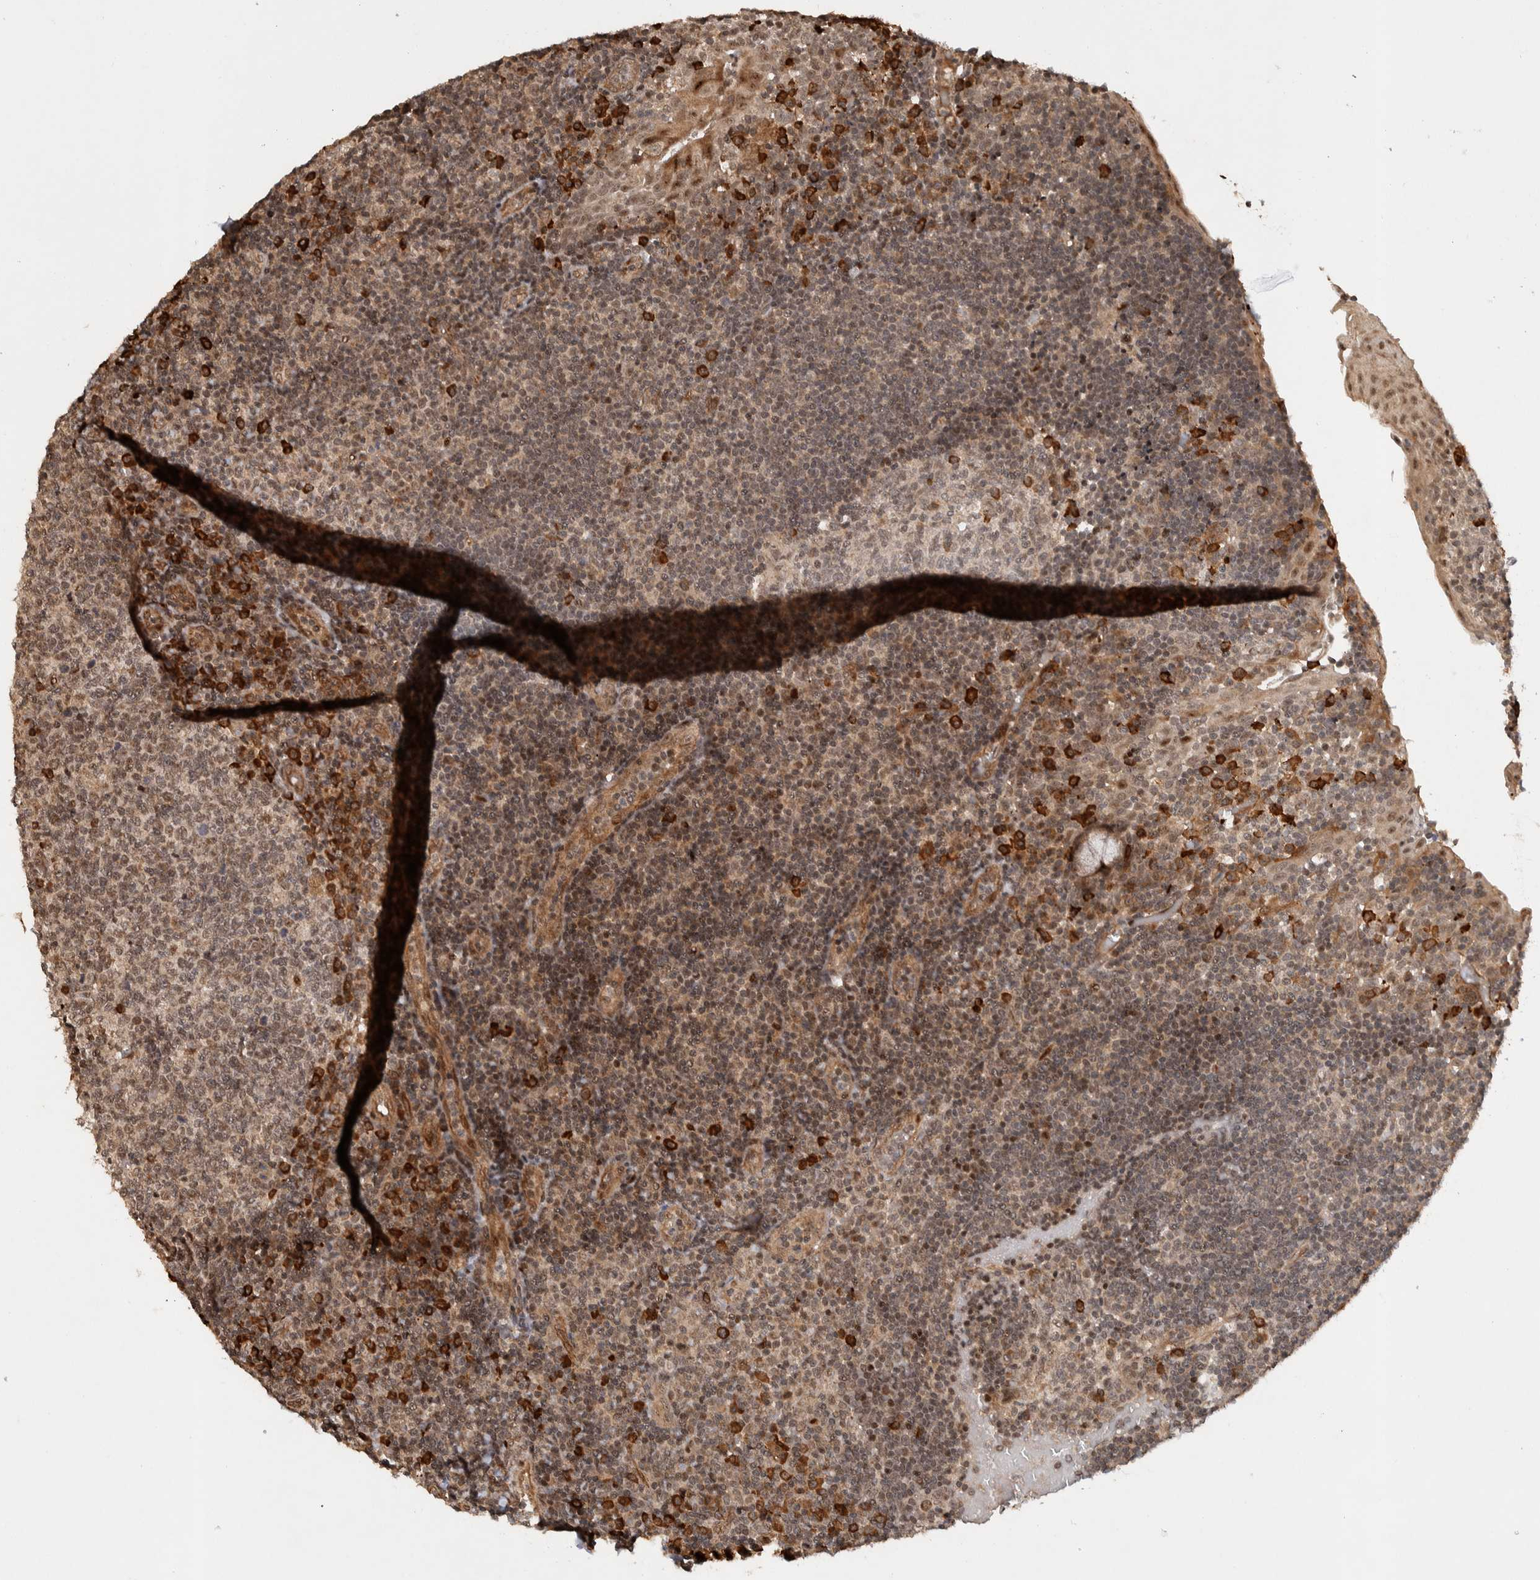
{"staining": {"intensity": "moderate", "quantity": ">75%", "location": "cytoplasmic/membranous,nuclear"}, "tissue": "tonsil", "cell_type": "Germinal center cells", "image_type": "normal", "snomed": [{"axis": "morphology", "description": "Normal tissue, NOS"}, {"axis": "topography", "description": "Tonsil"}], "caption": "Tonsil stained with DAB (3,3'-diaminobenzidine) immunohistochemistry displays medium levels of moderate cytoplasmic/membranous,nuclear expression in about >75% of germinal center cells. (Brightfield microscopy of DAB IHC at high magnification).", "gene": "TOR1B", "patient": {"sex": "female", "age": 40}}